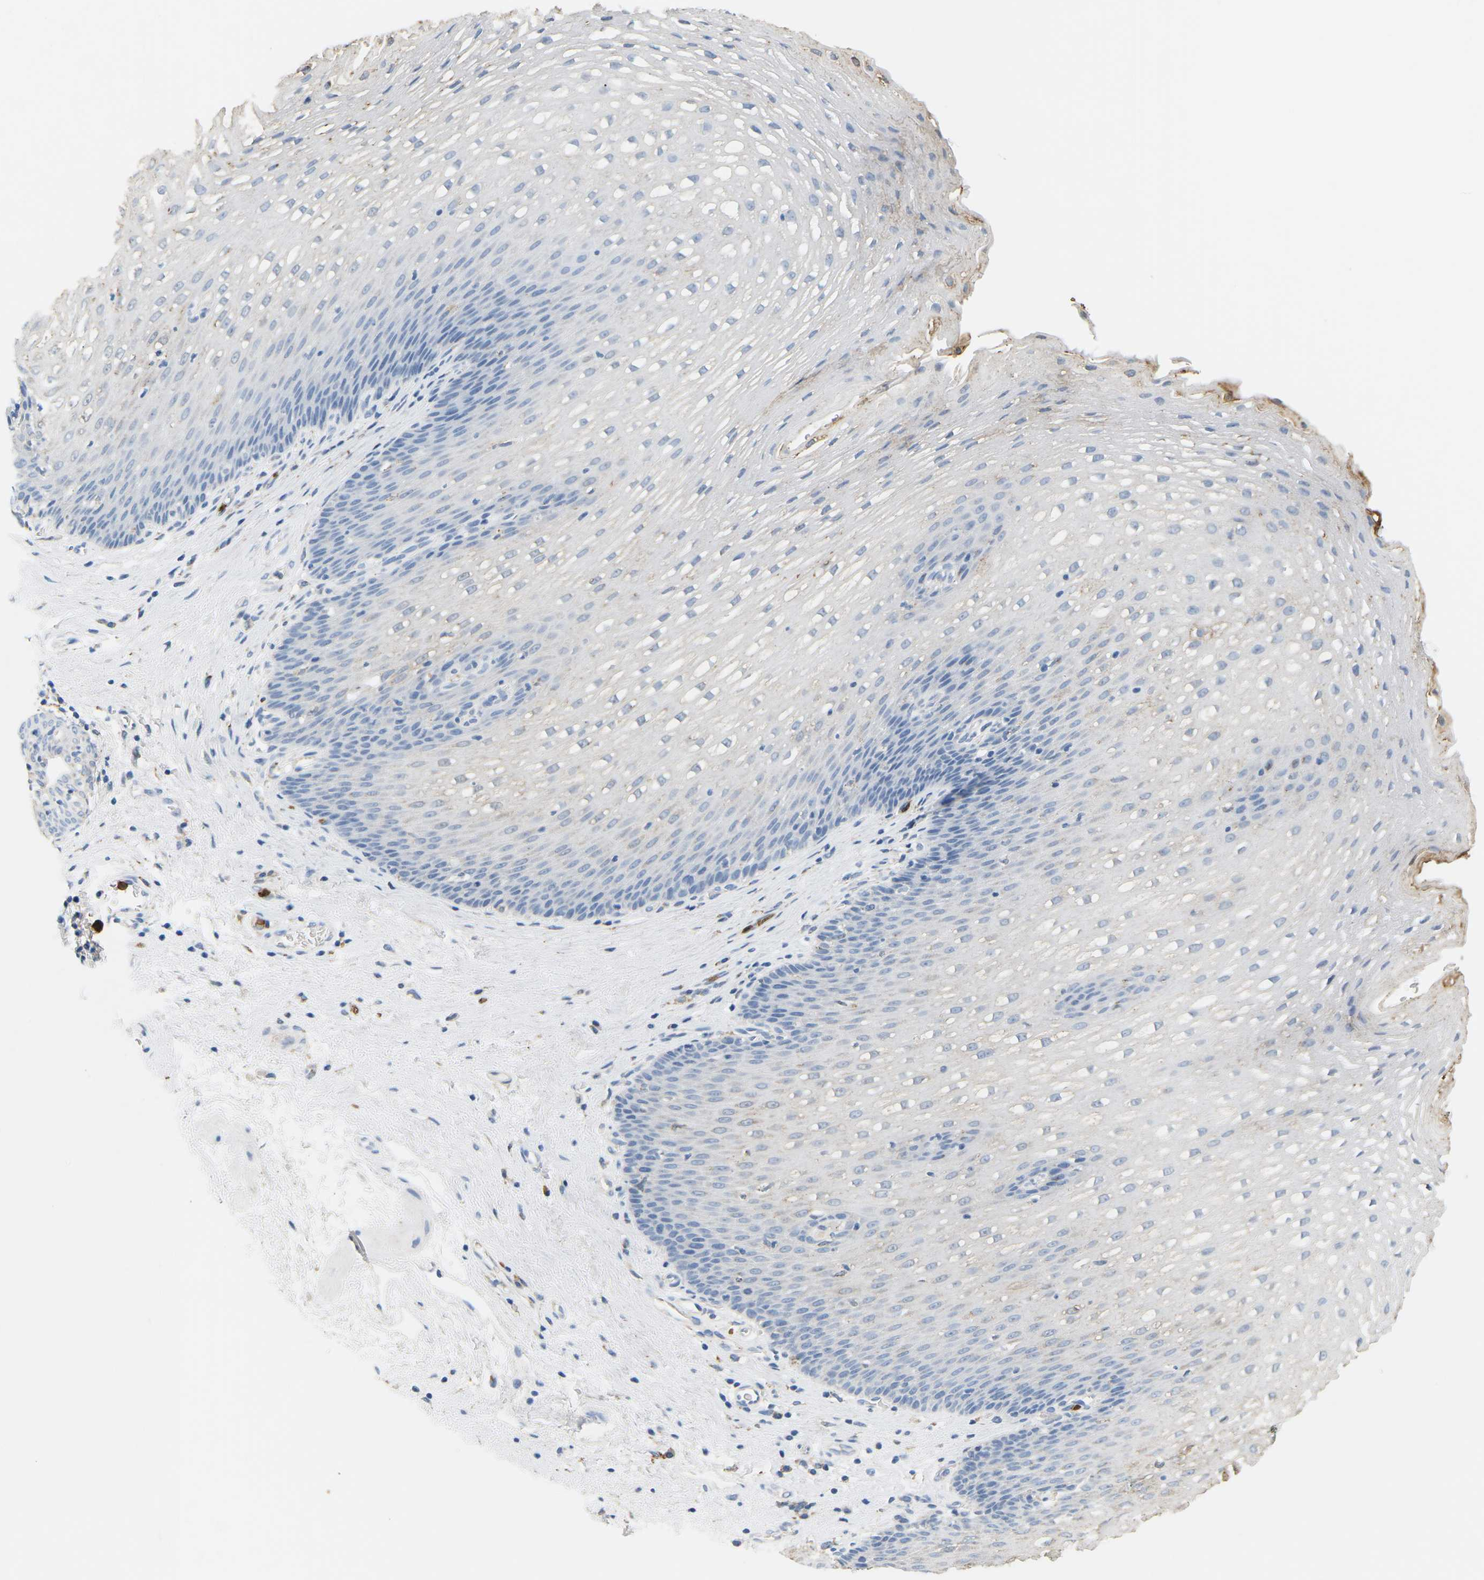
{"staining": {"intensity": "negative", "quantity": "none", "location": "none"}, "tissue": "esophagus", "cell_type": "Squamous epithelial cells", "image_type": "normal", "snomed": [{"axis": "morphology", "description": "Normal tissue, NOS"}, {"axis": "topography", "description": "Esophagus"}], "caption": "Micrograph shows no protein expression in squamous epithelial cells of benign esophagus. The staining is performed using DAB (3,3'-diaminobenzidine) brown chromogen with nuclei counter-stained in using hematoxylin.", "gene": "ADM", "patient": {"sex": "male", "age": 48}}